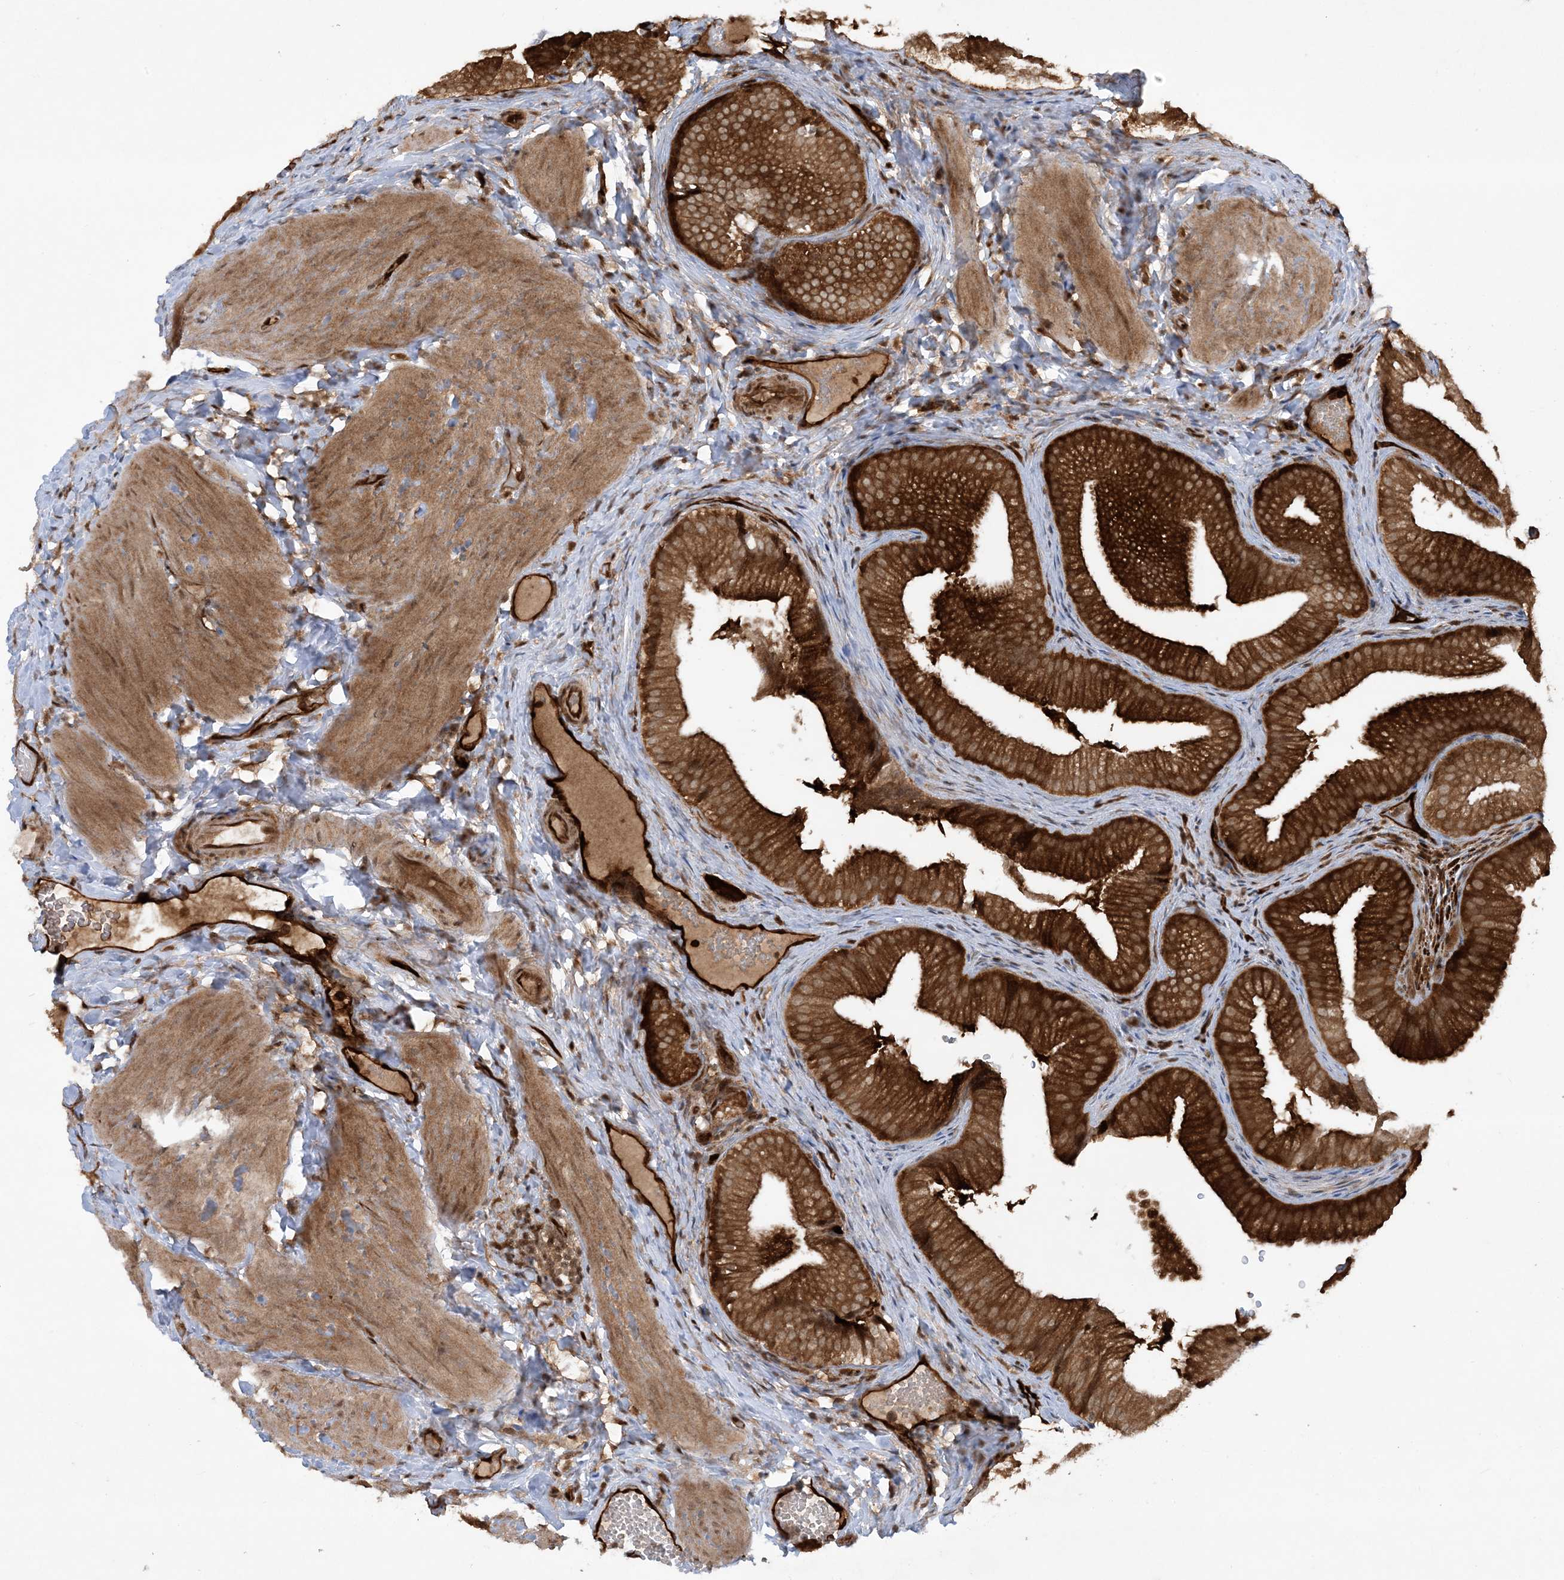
{"staining": {"intensity": "strong", "quantity": ">75%", "location": "cytoplasmic/membranous"}, "tissue": "gallbladder", "cell_type": "Glandular cells", "image_type": "normal", "snomed": [{"axis": "morphology", "description": "Normal tissue, NOS"}, {"axis": "topography", "description": "Gallbladder"}], "caption": "IHC (DAB) staining of benign gallbladder displays strong cytoplasmic/membranous protein expression in approximately >75% of glandular cells. The protein of interest is shown in brown color, while the nuclei are stained blue.", "gene": "CERT1", "patient": {"sex": "female", "age": 30}}